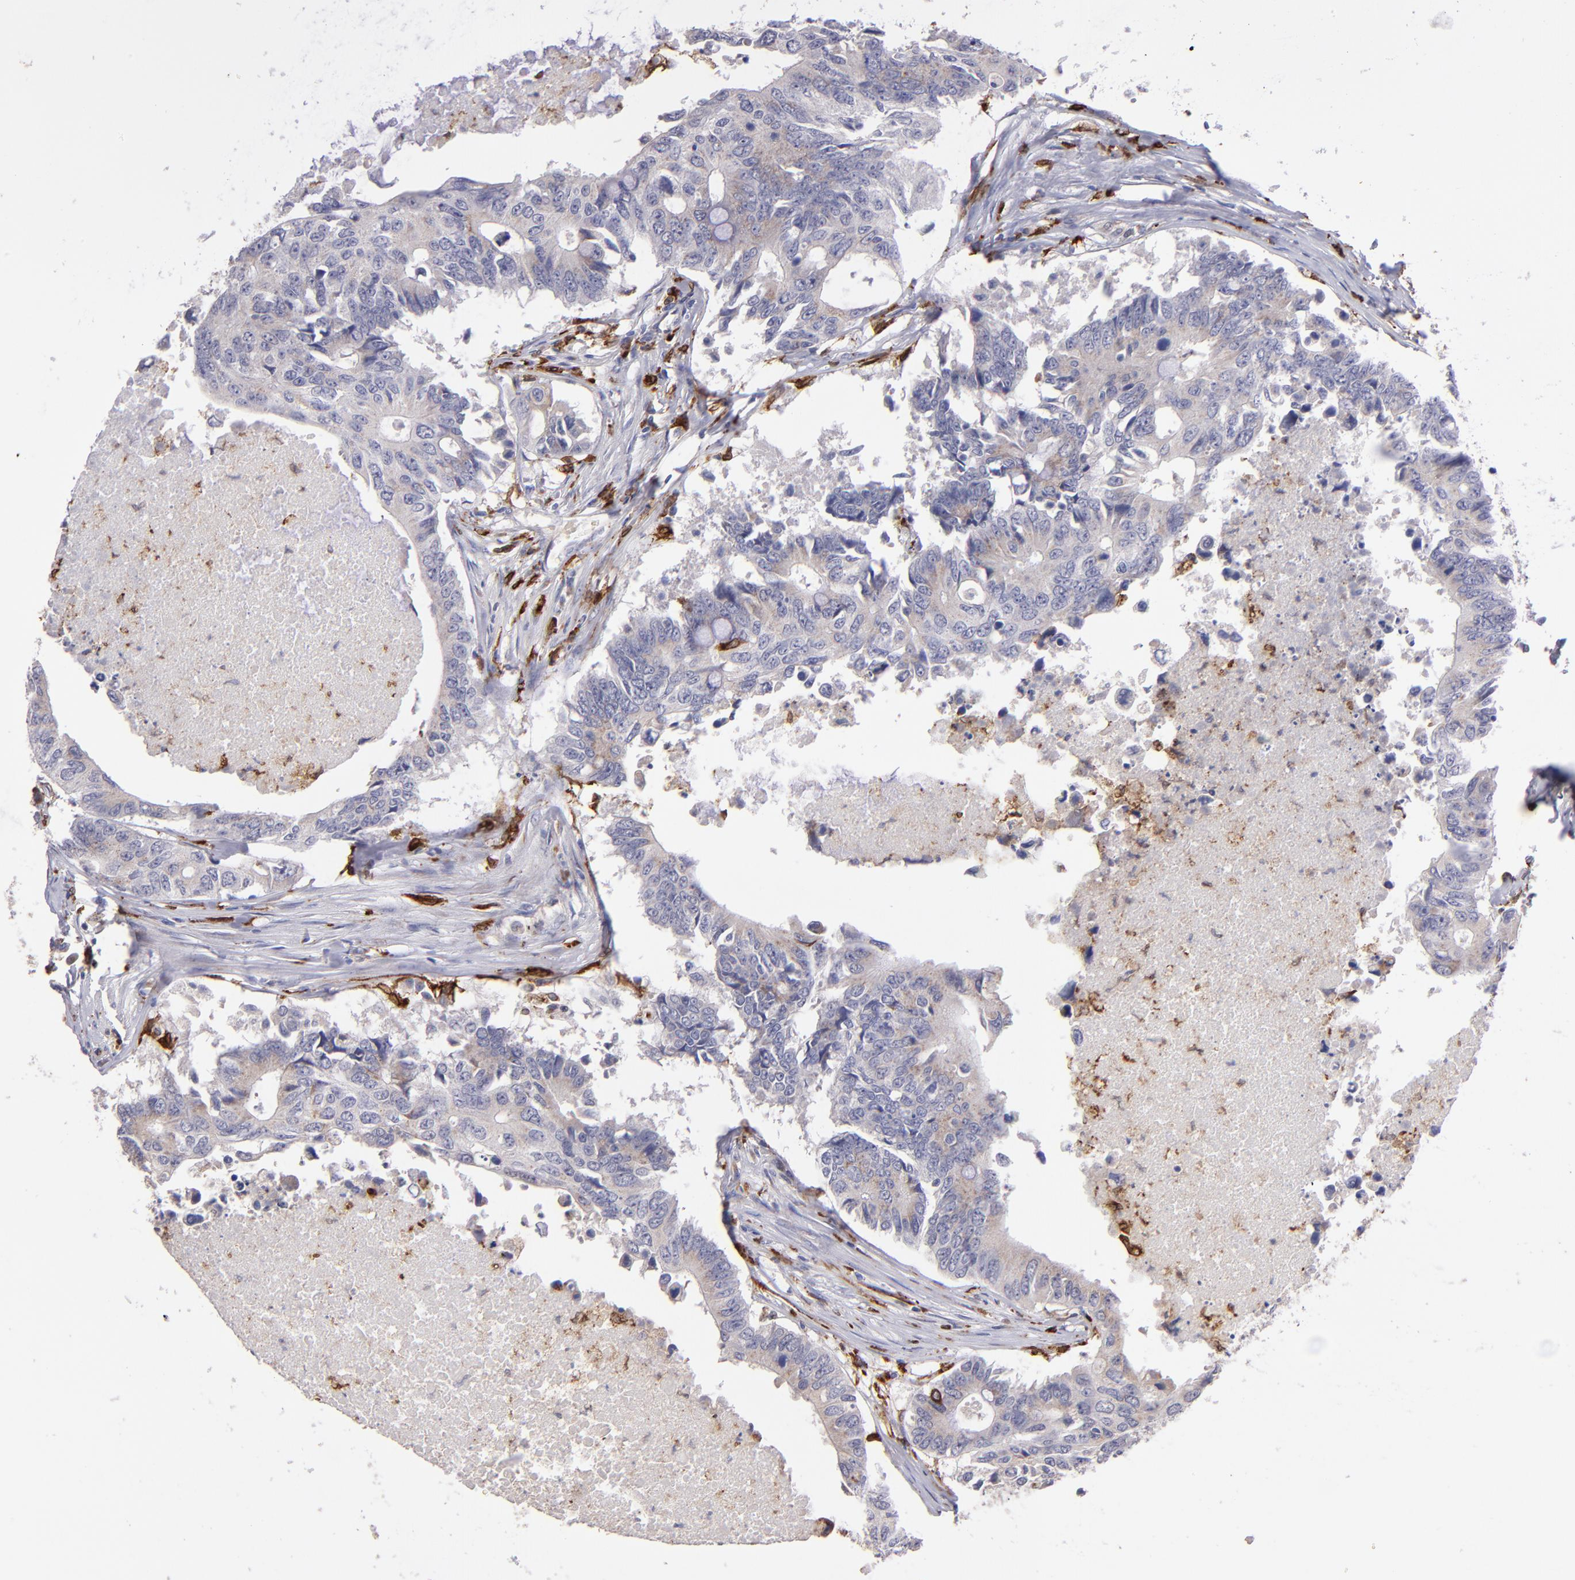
{"staining": {"intensity": "weak", "quantity": ">75%", "location": "cytoplasmic/membranous"}, "tissue": "colorectal cancer", "cell_type": "Tumor cells", "image_type": "cancer", "snomed": [{"axis": "morphology", "description": "Adenocarcinoma, NOS"}, {"axis": "topography", "description": "Colon"}], "caption": "Protein analysis of colorectal adenocarcinoma tissue shows weak cytoplasmic/membranous expression in approximately >75% of tumor cells. Using DAB (brown) and hematoxylin (blue) stains, captured at high magnification using brightfield microscopy.", "gene": "PTGS1", "patient": {"sex": "male", "age": 71}}